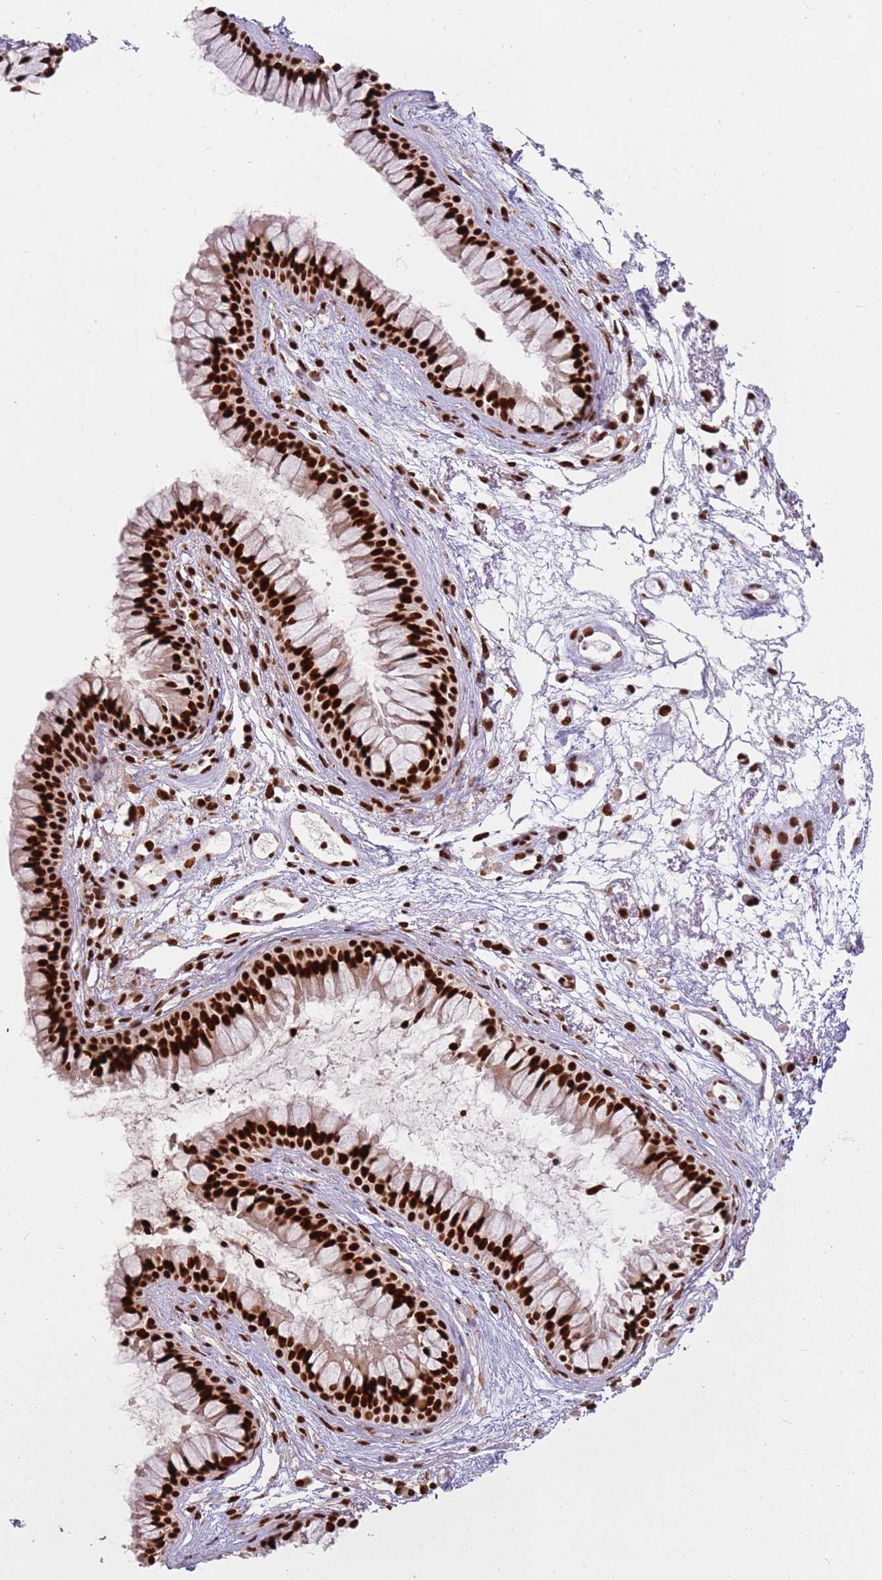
{"staining": {"intensity": "strong", "quantity": ">75%", "location": "nuclear"}, "tissue": "nasopharynx", "cell_type": "Respiratory epithelial cells", "image_type": "normal", "snomed": [{"axis": "morphology", "description": "Normal tissue, NOS"}, {"axis": "topography", "description": "Nasopharynx"}], "caption": "Immunohistochemistry (DAB) staining of unremarkable human nasopharynx demonstrates strong nuclear protein staining in about >75% of respiratory epithelial cells. The staining was performed using DAB (3,3'-diaminobenzidine), with brown indicating positive protein expression. Nuclei are stained blue with hematoxylin.", "gene": "TENT4A", "patient": {"sex": "male", "age": 82}}